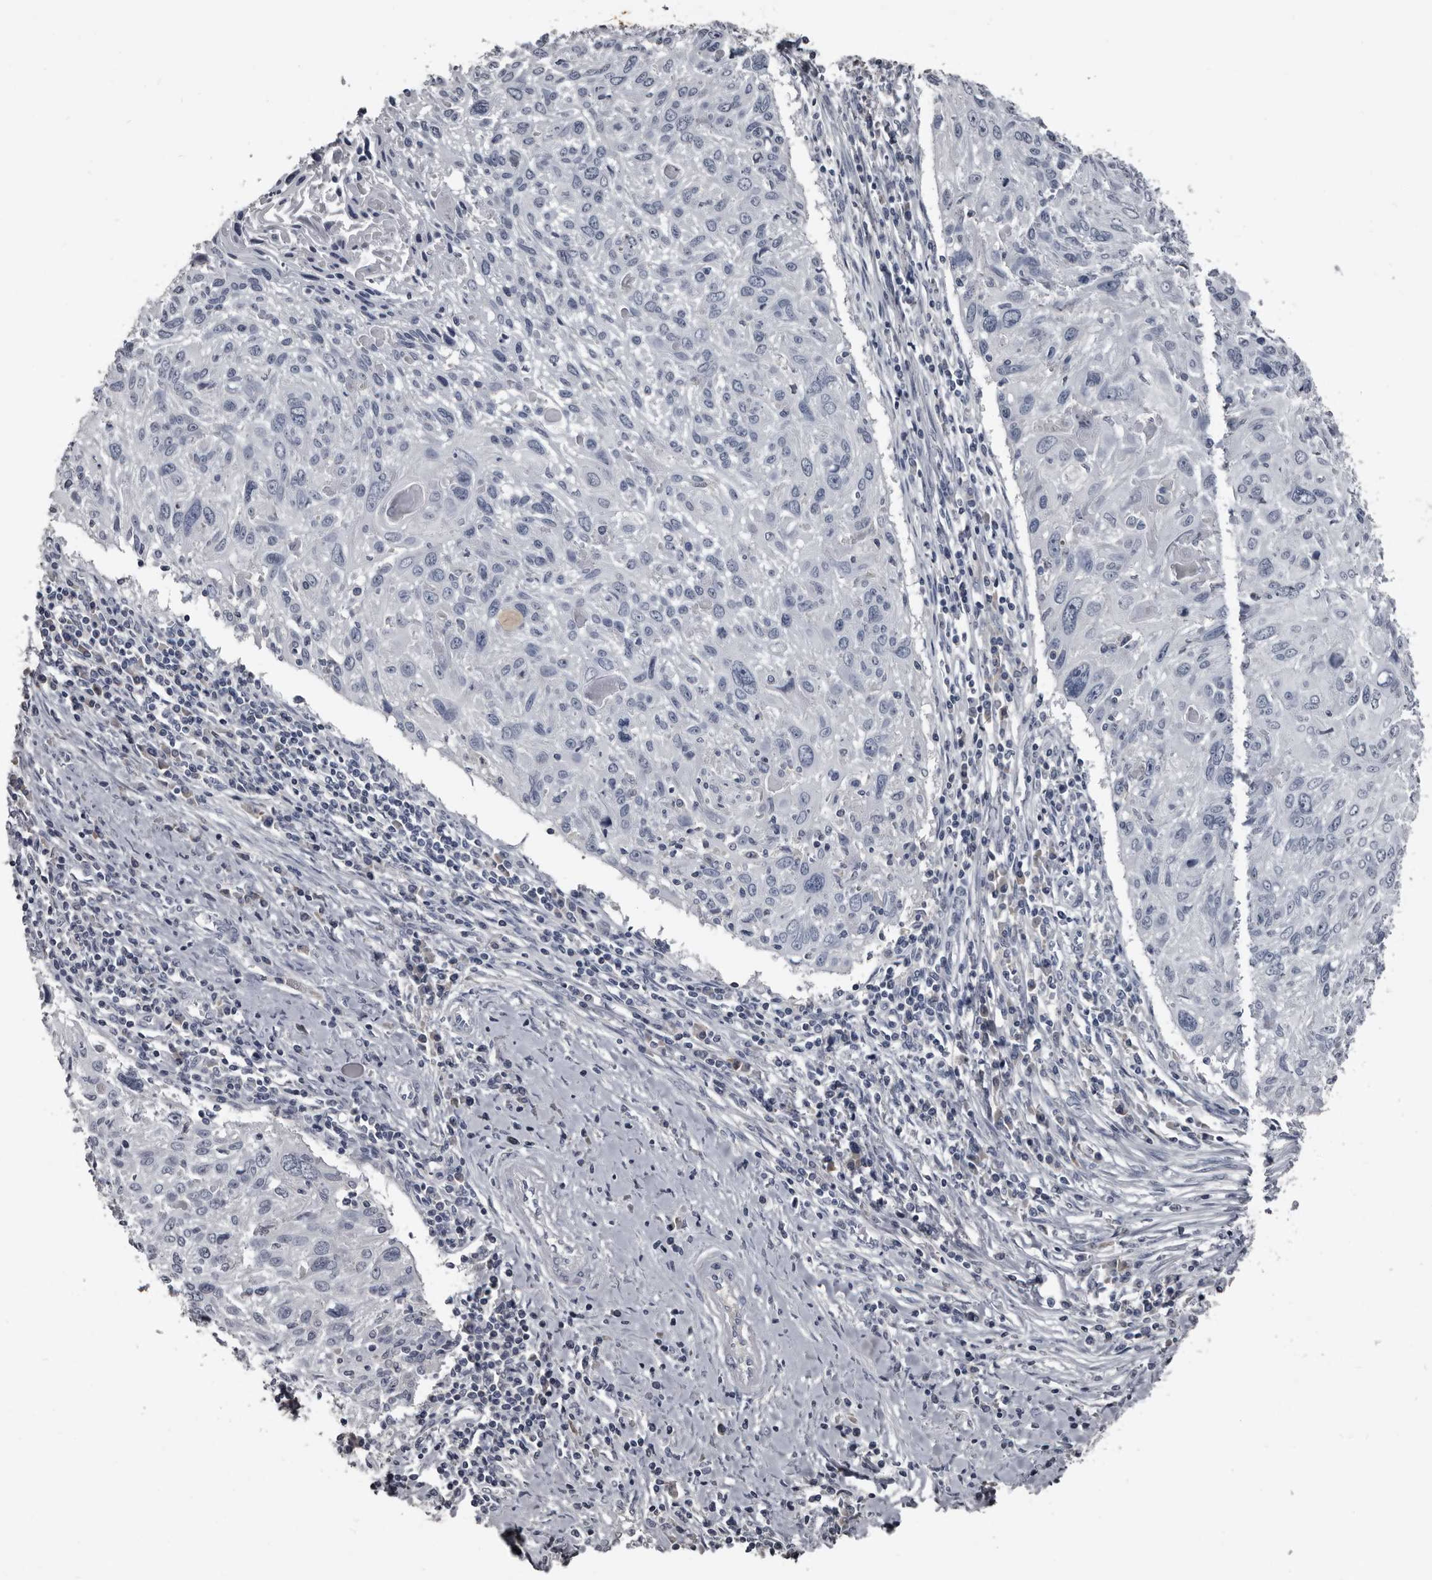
{"staining": {"intensity": "negative", "quantity": "none", "location": "none"}, "tissue": "cervical cancer", "cell_type": "Tumor cells", "image_type": "cancer", "snomed": [{"axis": "morphology", "description": "Squamous cell carcinoma, NOS"}, {"axis": "topography", "description": "Cervix"}], "caption": "Immunohistochemistry (IHC) image of cervical cancer stained for a protein (brown), which shows no staining in tumor cells. (Brightfield microscopy of DAB IHC at high magnification).", "gene": "GREB1", "patient": {"sex": "female", "age": 51}}